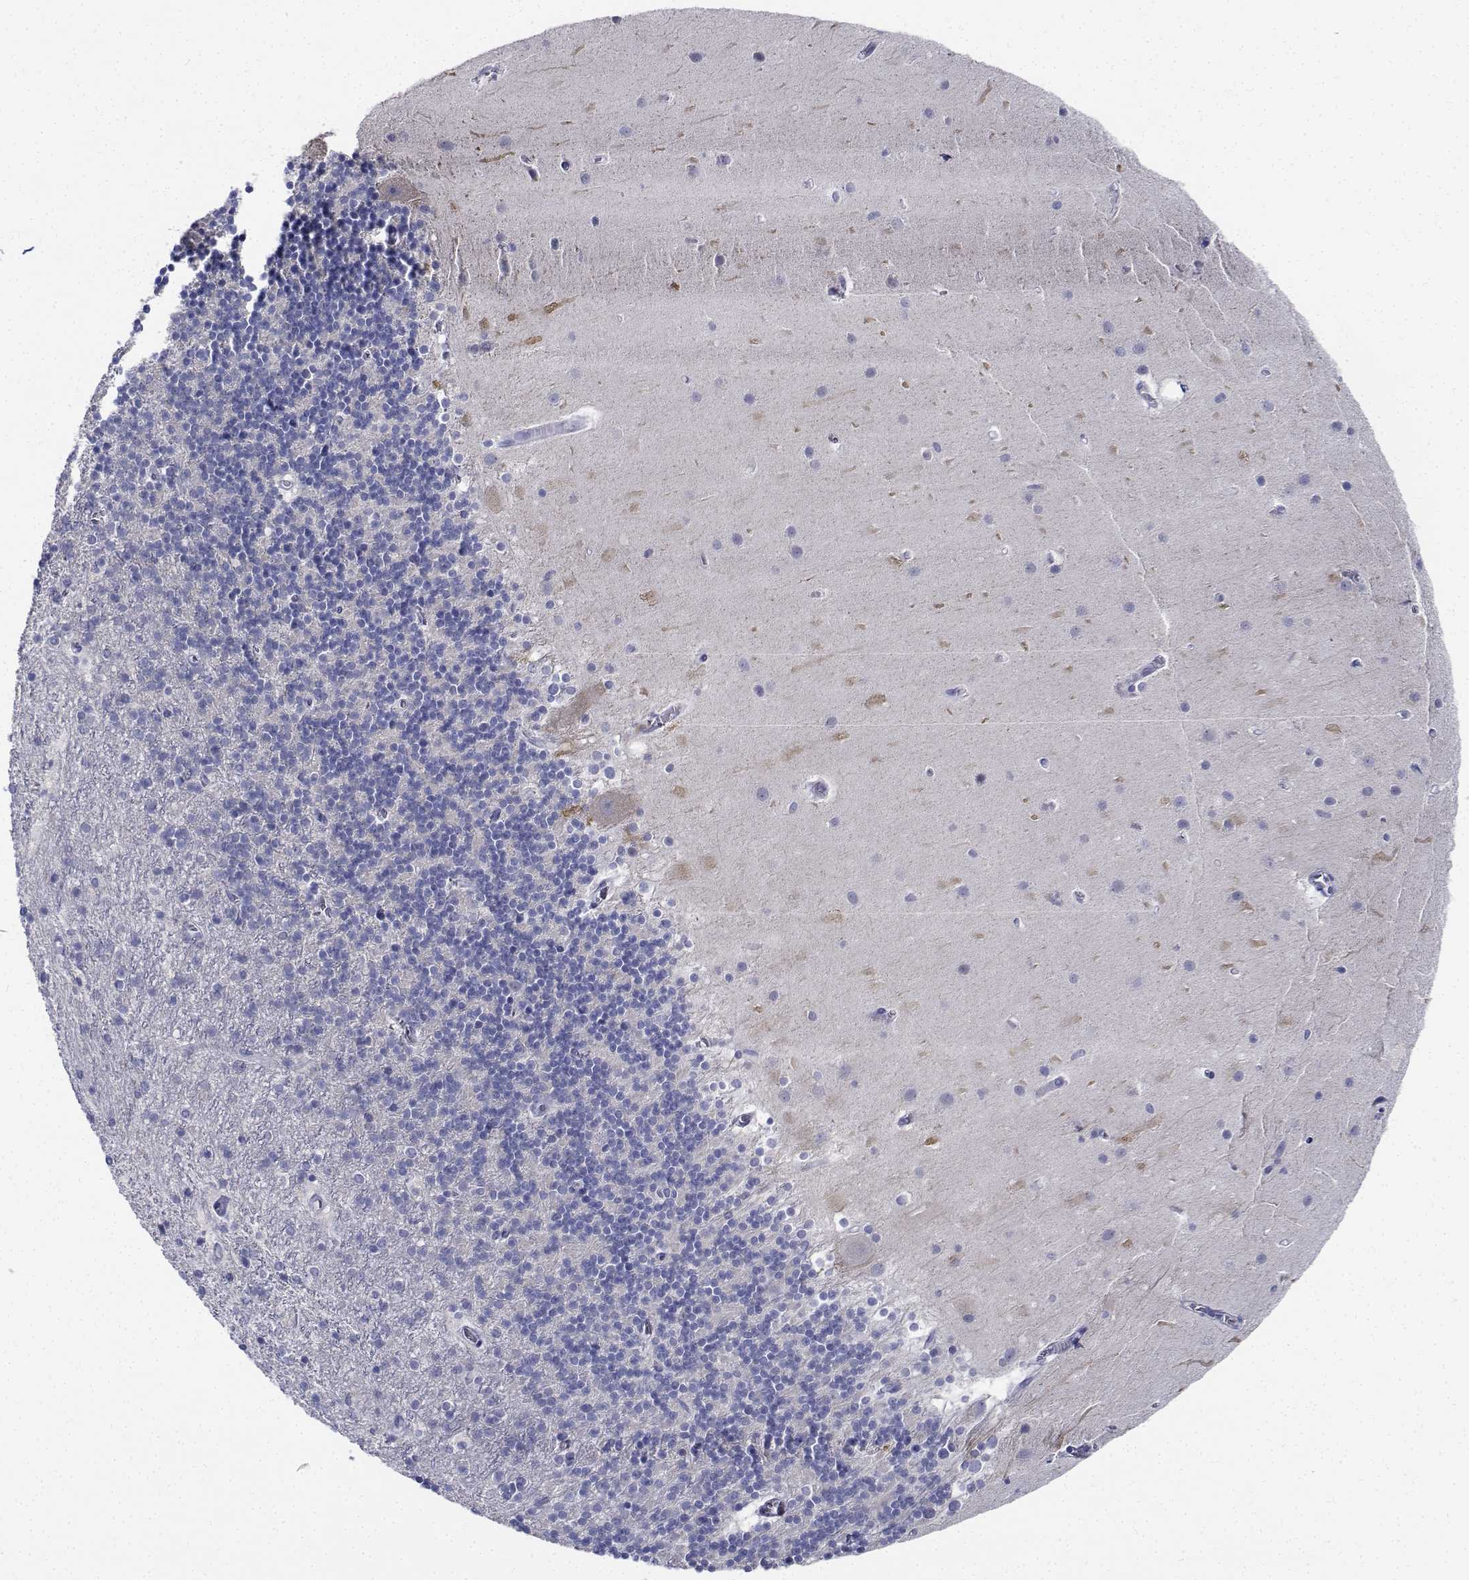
{"staining": {"intensity": "negative", "quantity": "none", "location": "none"}, "tissue": "cerebellum", "cell_type": "Cells in granular layer", "image_type": "normal", "snomed": [{"axis": "morphology", "description": "Normal tissue, NOS"}, {"axis": "topography", "description": "Cerebellum"}], "caption": "Cells in granular layer show no significant protein expression in normal cerebellum. (DAB (3,3'-diaminobenzidine) immunohistochemistry (IHC) visualized using brightfield microscopy, high magnification).", "gene": "PLXNA4", "patient": {"sex": "male", "age": 70}}